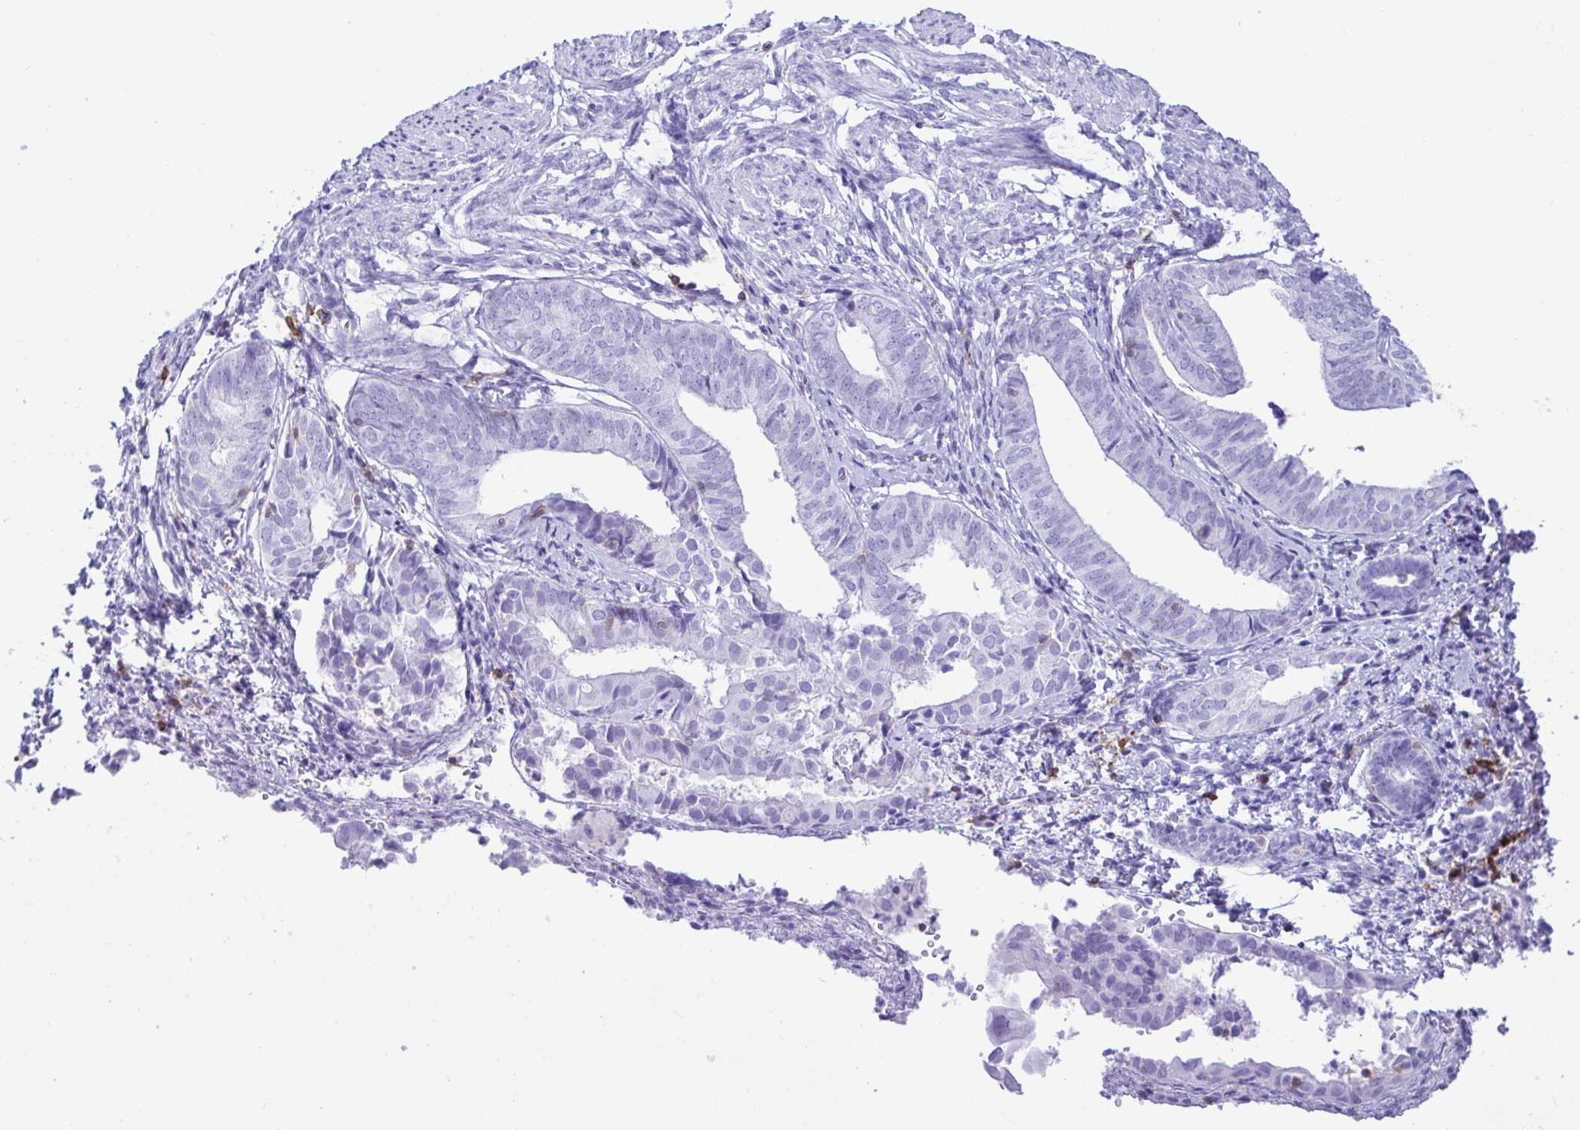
{"staining": {"intensity": "negative", "quantity": "none", "location": "none"}, "tissue": "endometrium", "cell_type": "Cells in endometrial stroma", "image_type": "normal", "snomed": [{"axis": "morphology", "description": "Normal tissue, NOS"}, {"axis": "topography", "description": "Endometrium"}], "caption": "Immunohistochemistry (IHC) of benign human endometrium displays no positivity in cells in endometrial stroma.", "gene": "CD5", "patient": {"sex": "female", "age": 50}}